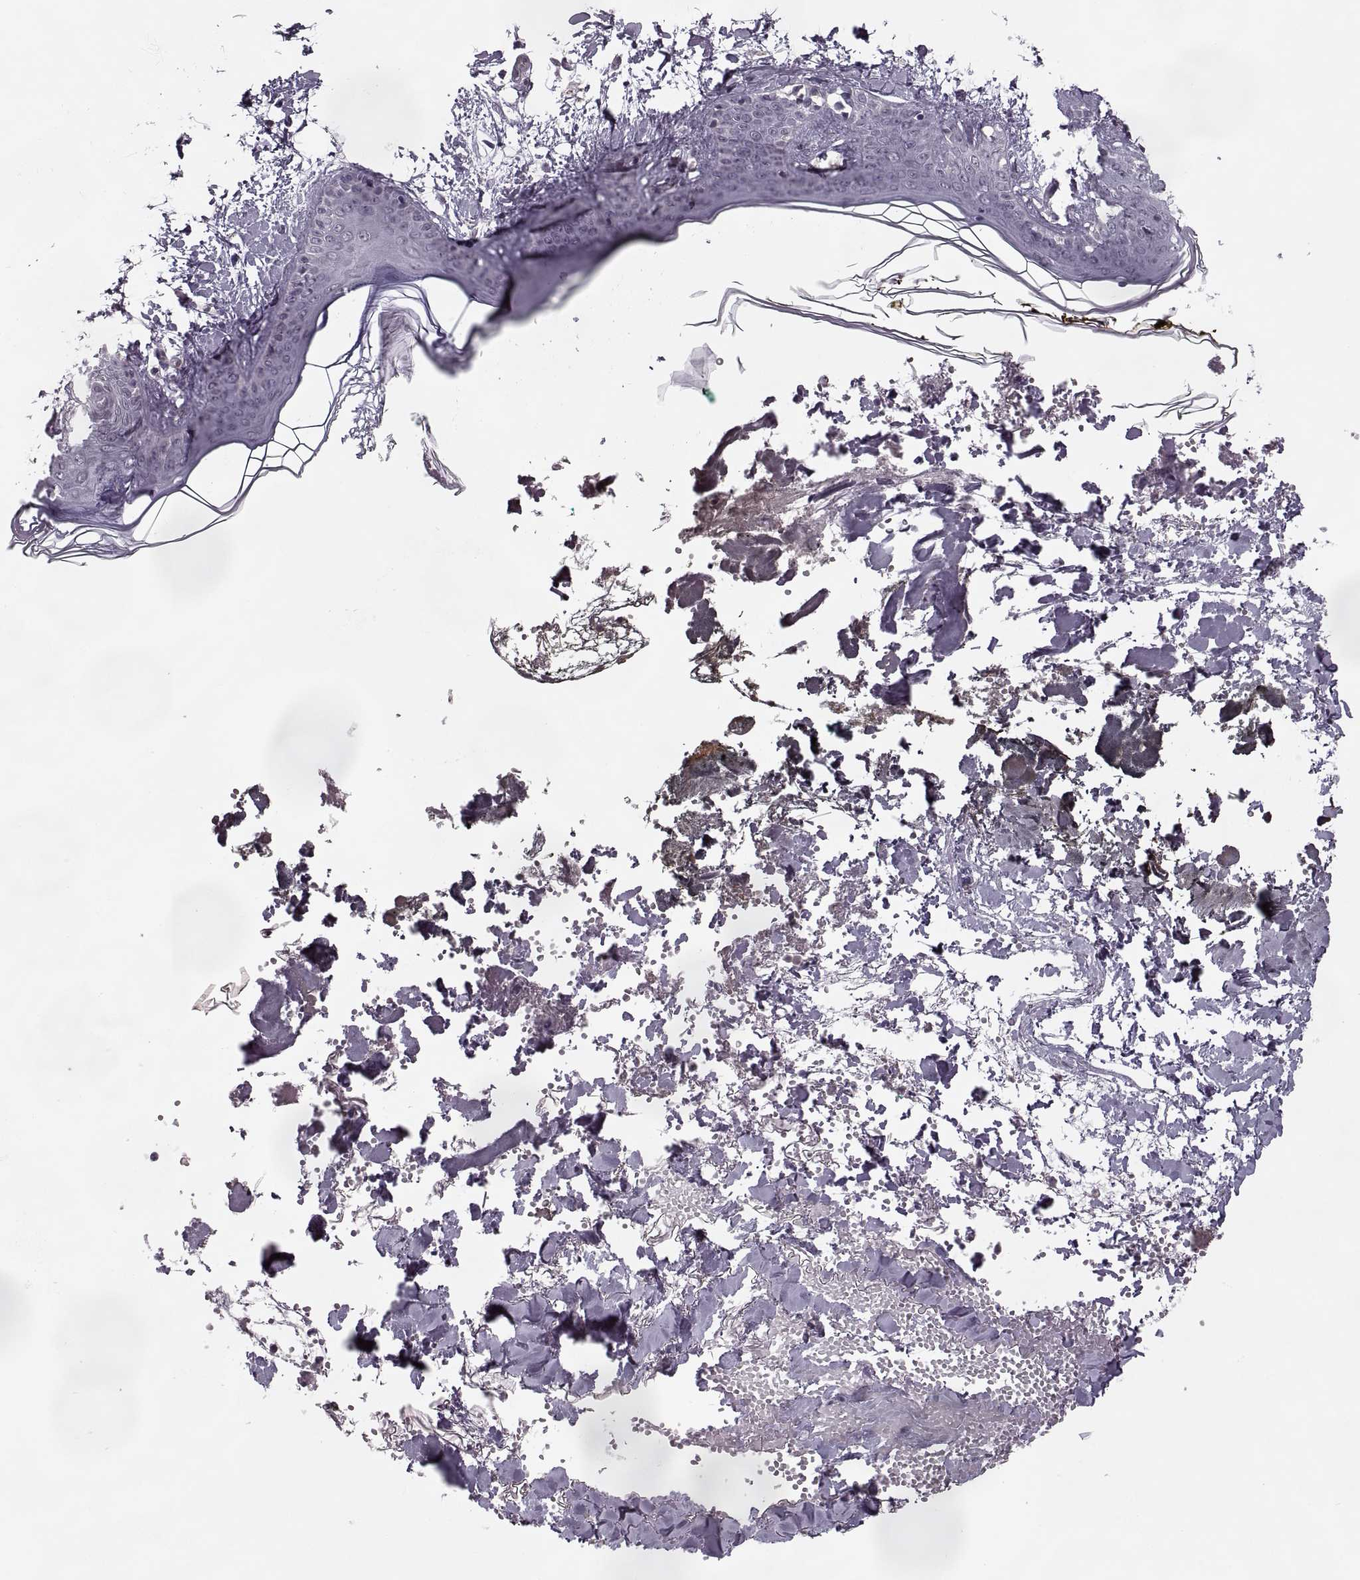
{"staining": {"intensity": "negative", "quantity": "none", "location": "none"}, "tissue": "skin", "cell_type": "Fibroblasts", "image_type": "normal", "snomed": [{"axis": "morphology", "description": "Normal tissue, NOS"}, {"axis": "topography", "description": "Skin"}], "caption": "A high-resolution photomicrograph shows immunohistochemistry (IHC) staining of unremarkable skin, which displays no significant staining in fibroblasts. Brightfield microscopy of IHC stained with DAB (brown) and hematoxylin (blue), captured at high magnification.", "gene": "LUZP2", "patient": {"sex": "female", "age": 34}}